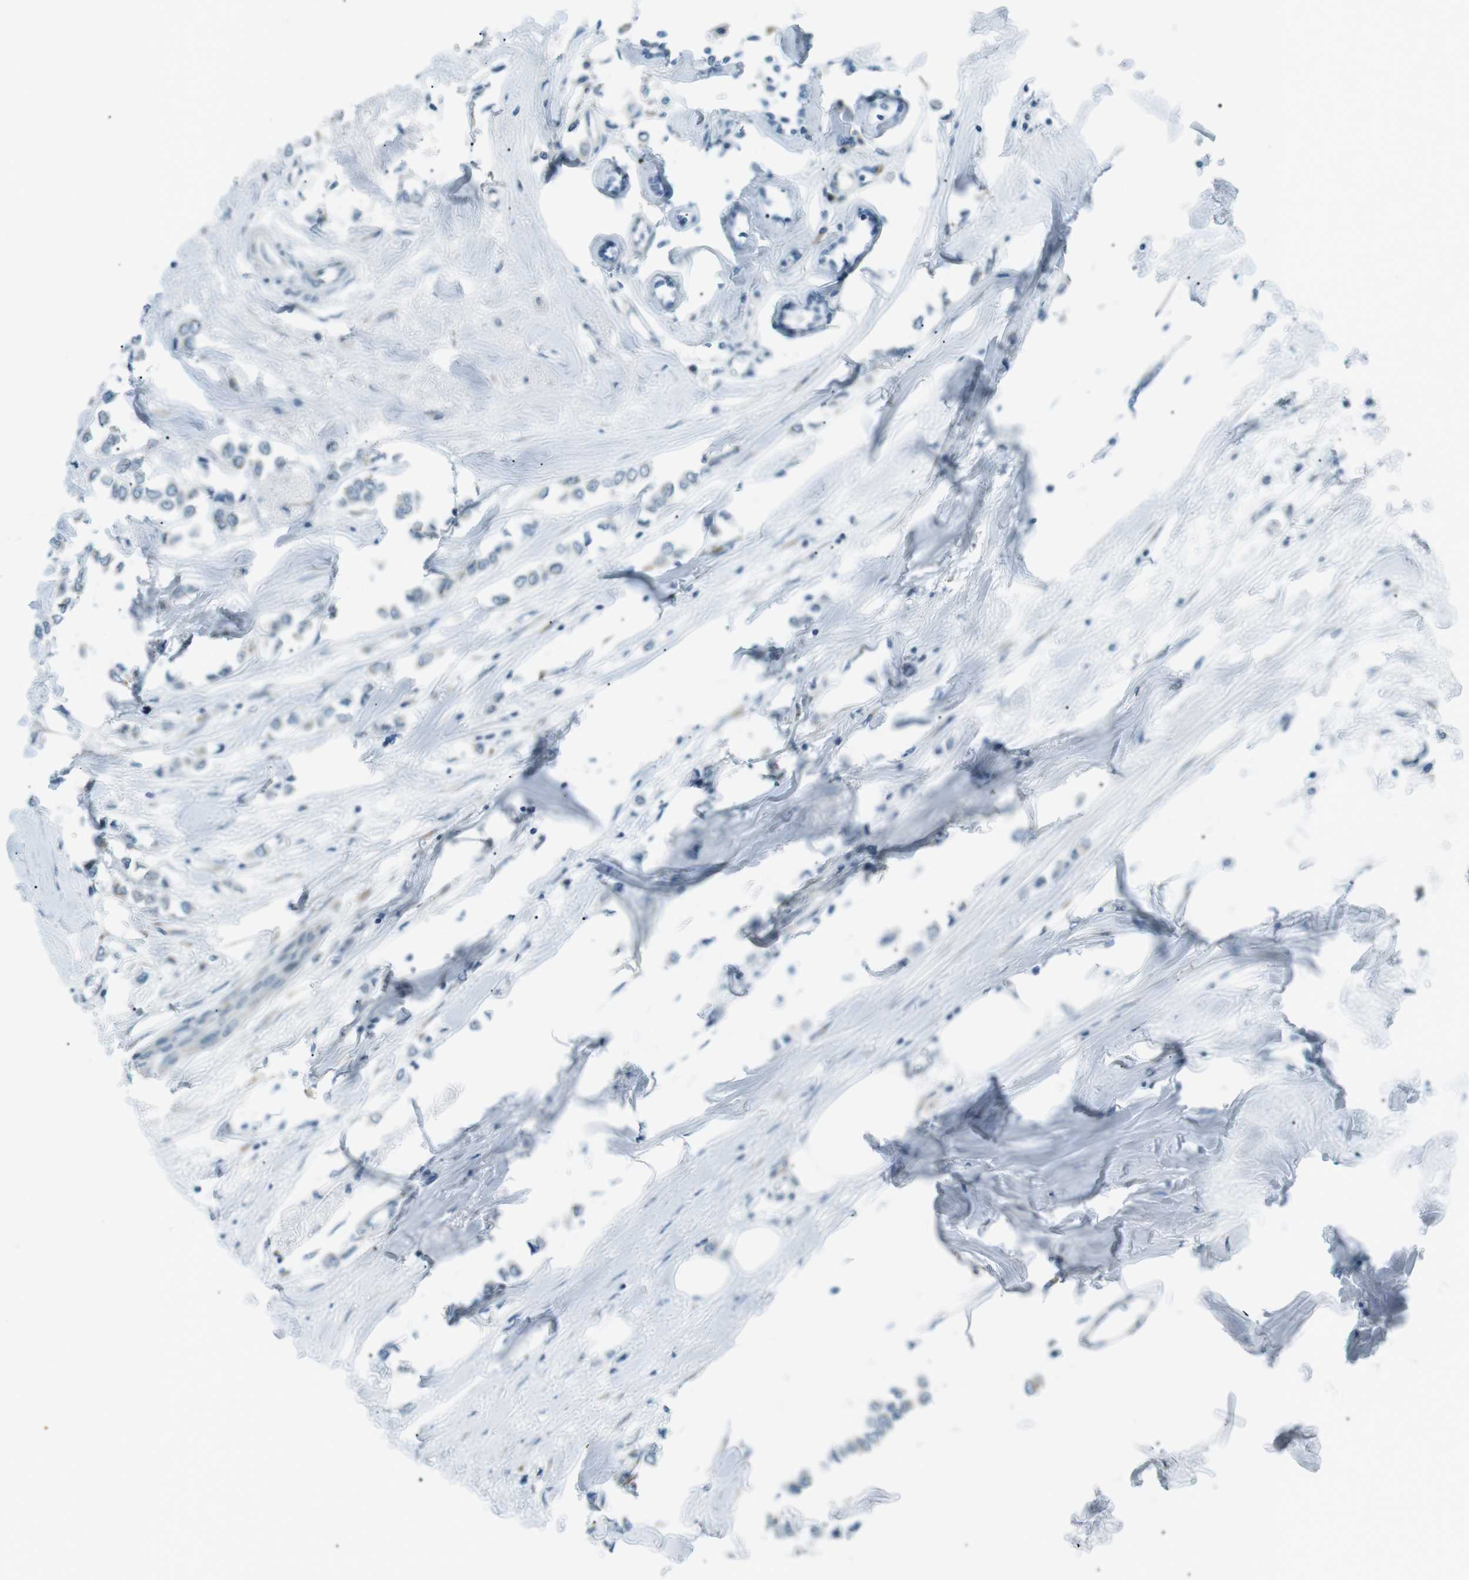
{"staining": {"intensity": "negative", "quantity": "none", "location": "none"}, "tissue": "breast cancer", "cell_type": "Tumor cells", "image_type": "cancer", "snomed": [{"axis": "morphology", "description": "Lobular carcinoma"}, {"axis": "topography", "description": "Breast"}], "caption": "This photomicrograph is of breast cancer stained with immunohistochemistry (IHC) to label a protein in brown with the nuclei are counter-stained blue. There is no expression in tumor cells.", "gene": "SERPINB2", "patient": {"sex": "female", "age": 51}}